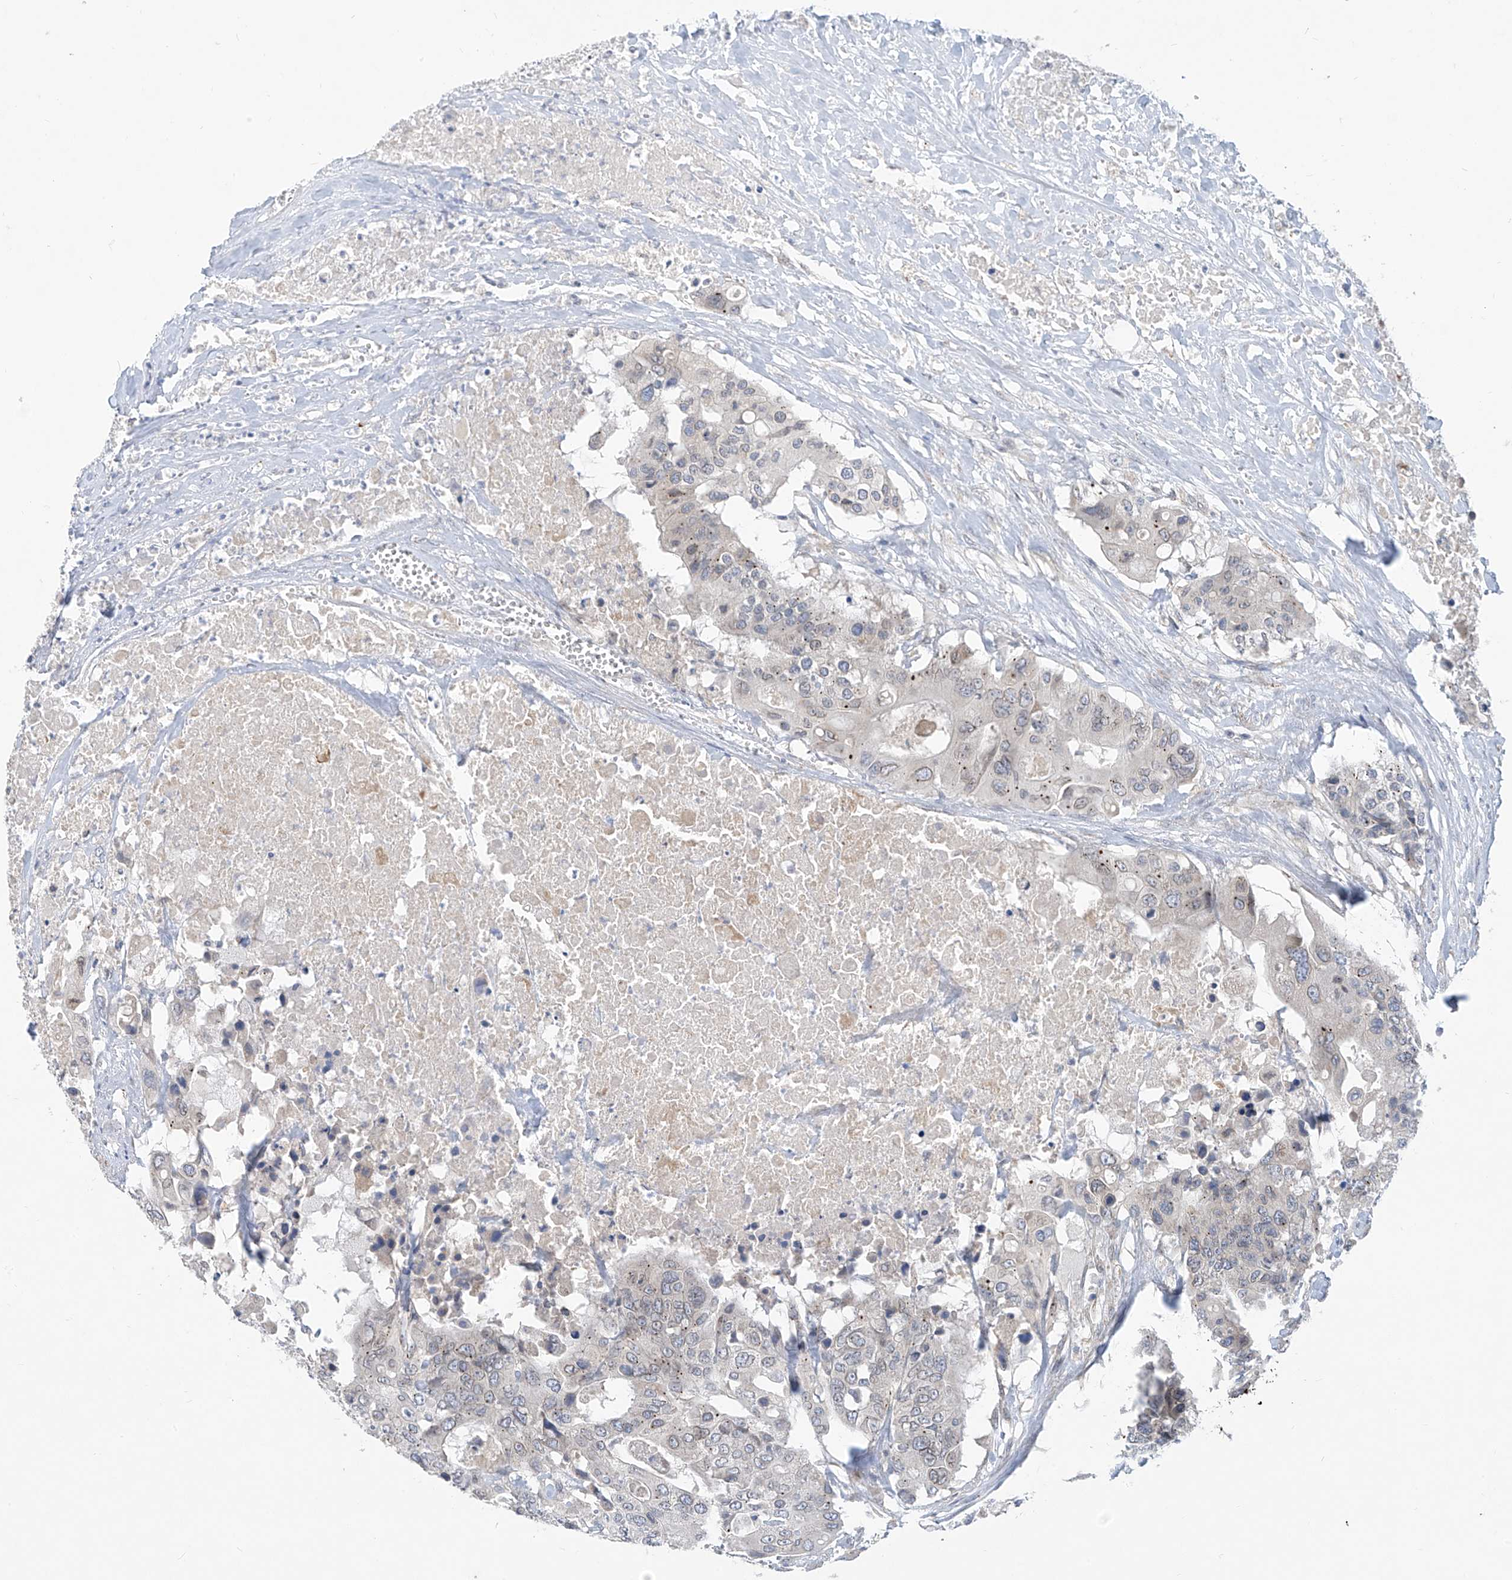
{"staining": {"intensity": "weak", "quantity": "<25%", "location": "cytoplasmic/membranous"}, "tissue": "colorectal cancer", "cell_type": "Tumor cells", "image_type": "cancer", "snomed": [{"axis": "morphology", "description": "Adenocarcinoma, NOS"}, {"axis": "topography", "description": "Colon"}], "caption": "An immunohistochemistry histopathology image of adenocarcinoma (colorectal) is shown. There is no staining in tumor cells of adenocarcinoma (colorectal).", "gene": "KRTAP25-1", "patient": {"sex": "male", "age": 77}}